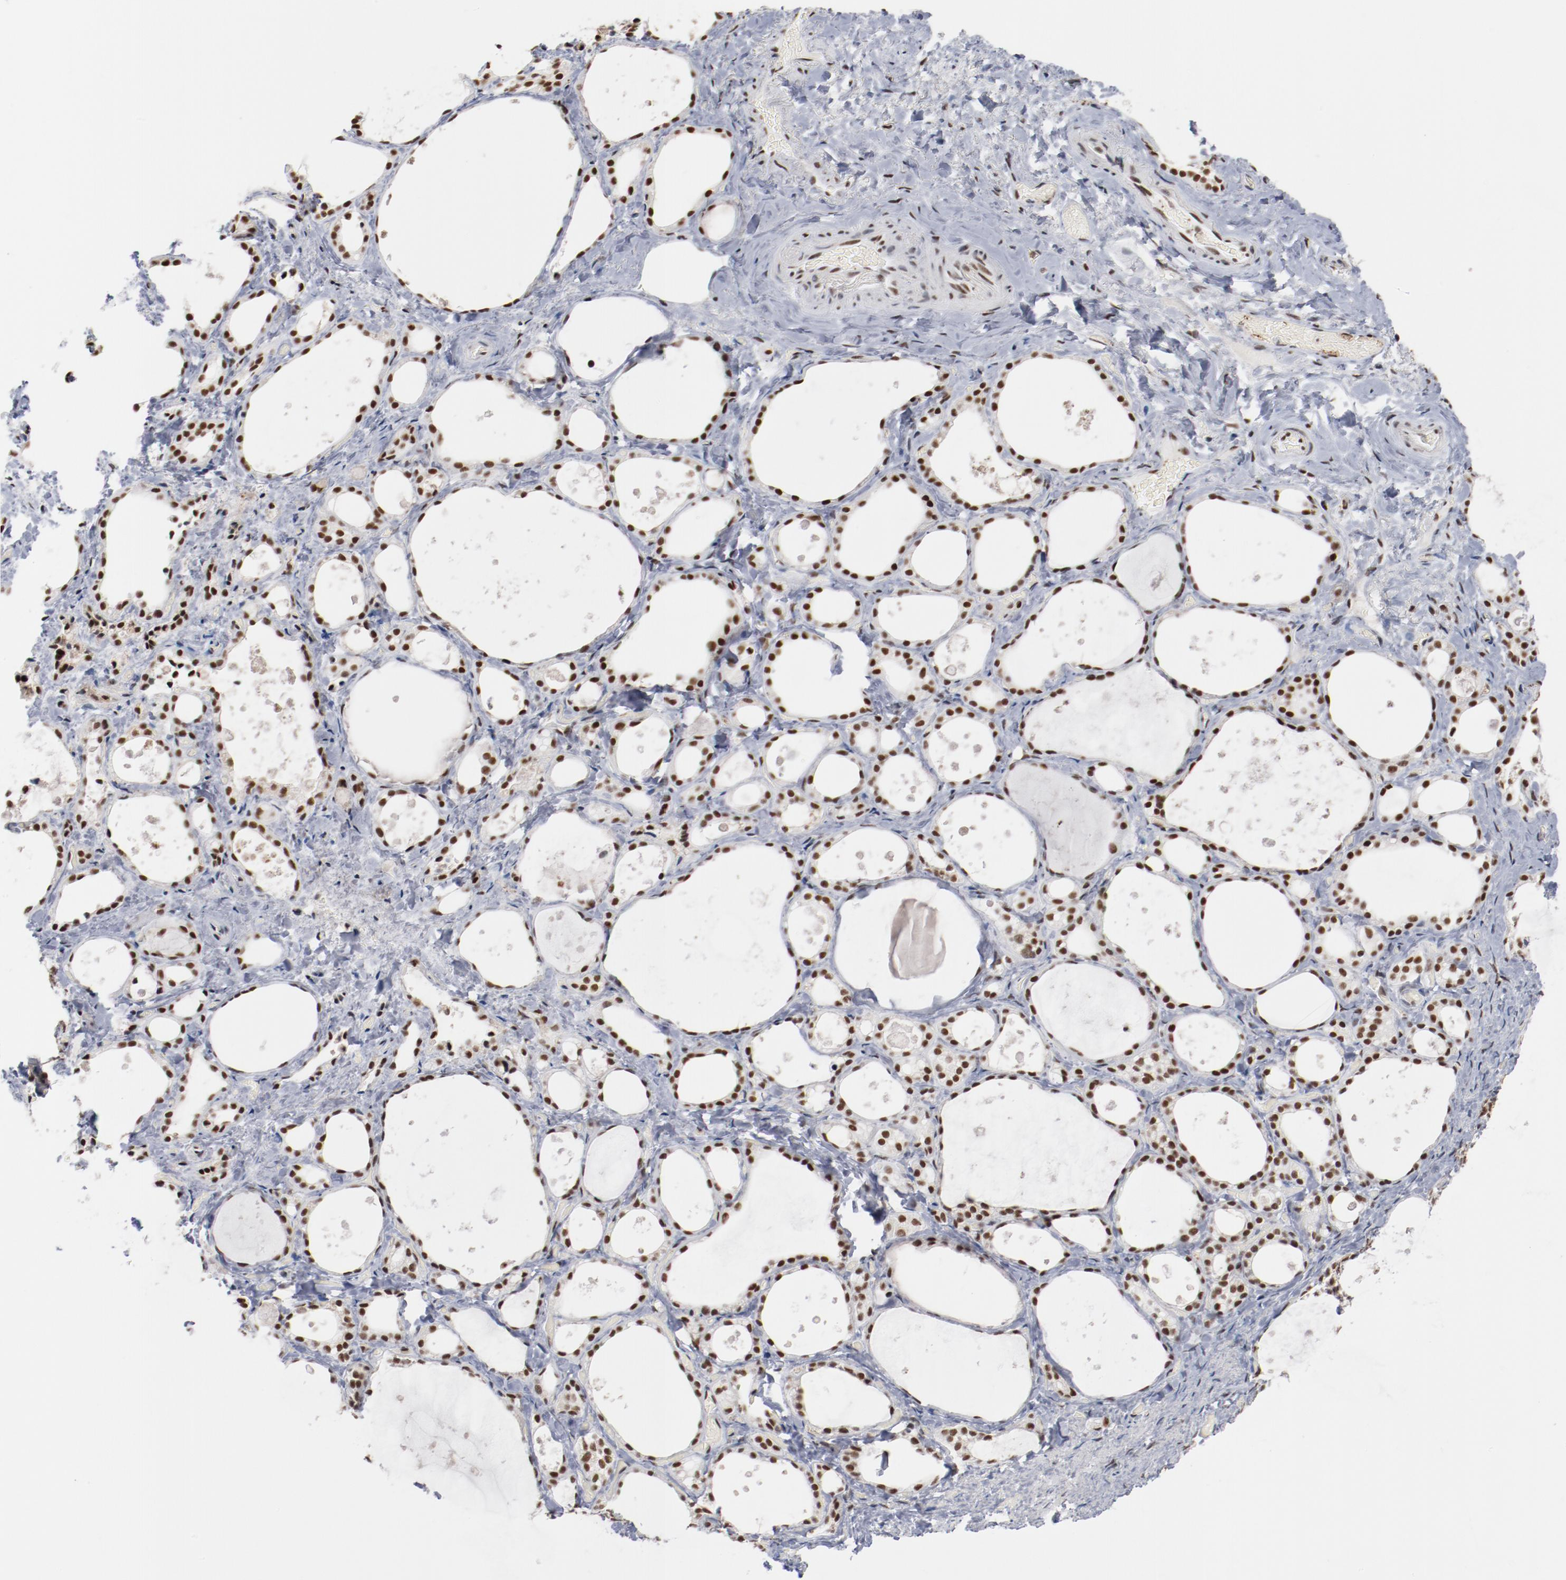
{"staining": {"intensity": "strong", "quantity": ">75%", "location": "nuclear"}, "tissue": "thyroid gland", "cell_type": "Glandular cells", "image_type": "normal", "snomed": [{"axis": "morphology", "description": "Normal tissue, NOS"}, {"axis": "topography", "description": "Thyroid gland"}], "caption": "Immunohistochemistry micrograph of benign thyroid gland stained for a protein (brown), which reveals high levels of strong nuclear staining in approximately >75% of glandular cells.", "gene": "BUB3", "patient": {"sex": "female", "age": 75}}